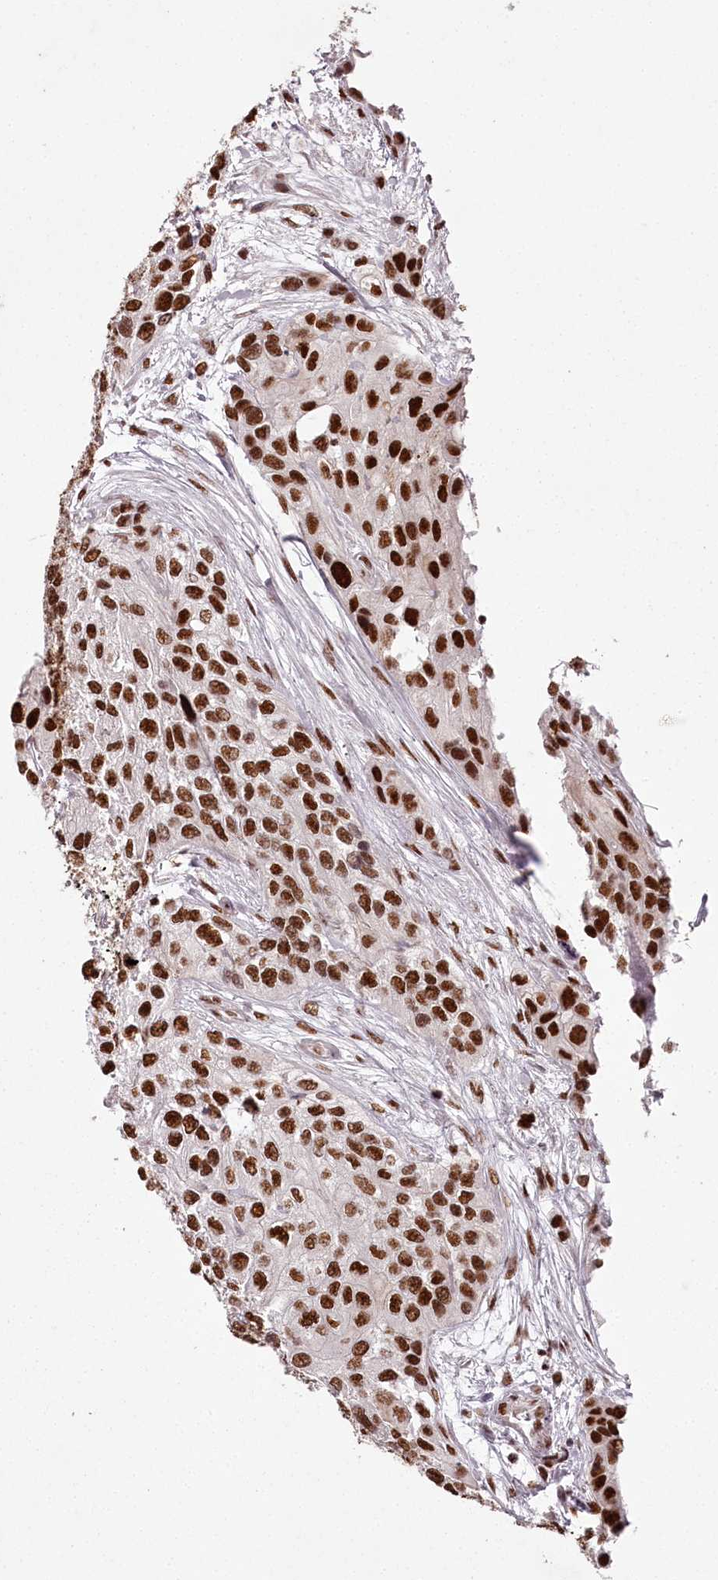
{"staining": {"intensity": "strong", "quantity": ">75%", "location": "nuclear"}, "tissue": "urothelial cancer", "cell_type": "Tumor cells", "image_type": "cancer", "snomed": [{"axis": "morphology", "description": "Normal tissue, NOS"}, {"axis": "morphology", "description": "Urothelial carcinoma, High grade"}, {"axis": "topography", "description": "Vascular tissue"}, {"axis": "topography", "description": "Urinary bladder"}], "caption": "This micrograph exhibits urothelial carcinoma (high-grade) stained with immunohistochemistry (IHC) to label a protein in brown. The nuclear of tumor cells show strong positivity for the protein. Nuclei are counter-stained blue.", "gene": "PSPC1", "patient": {"sex": "female", "age": 56}}